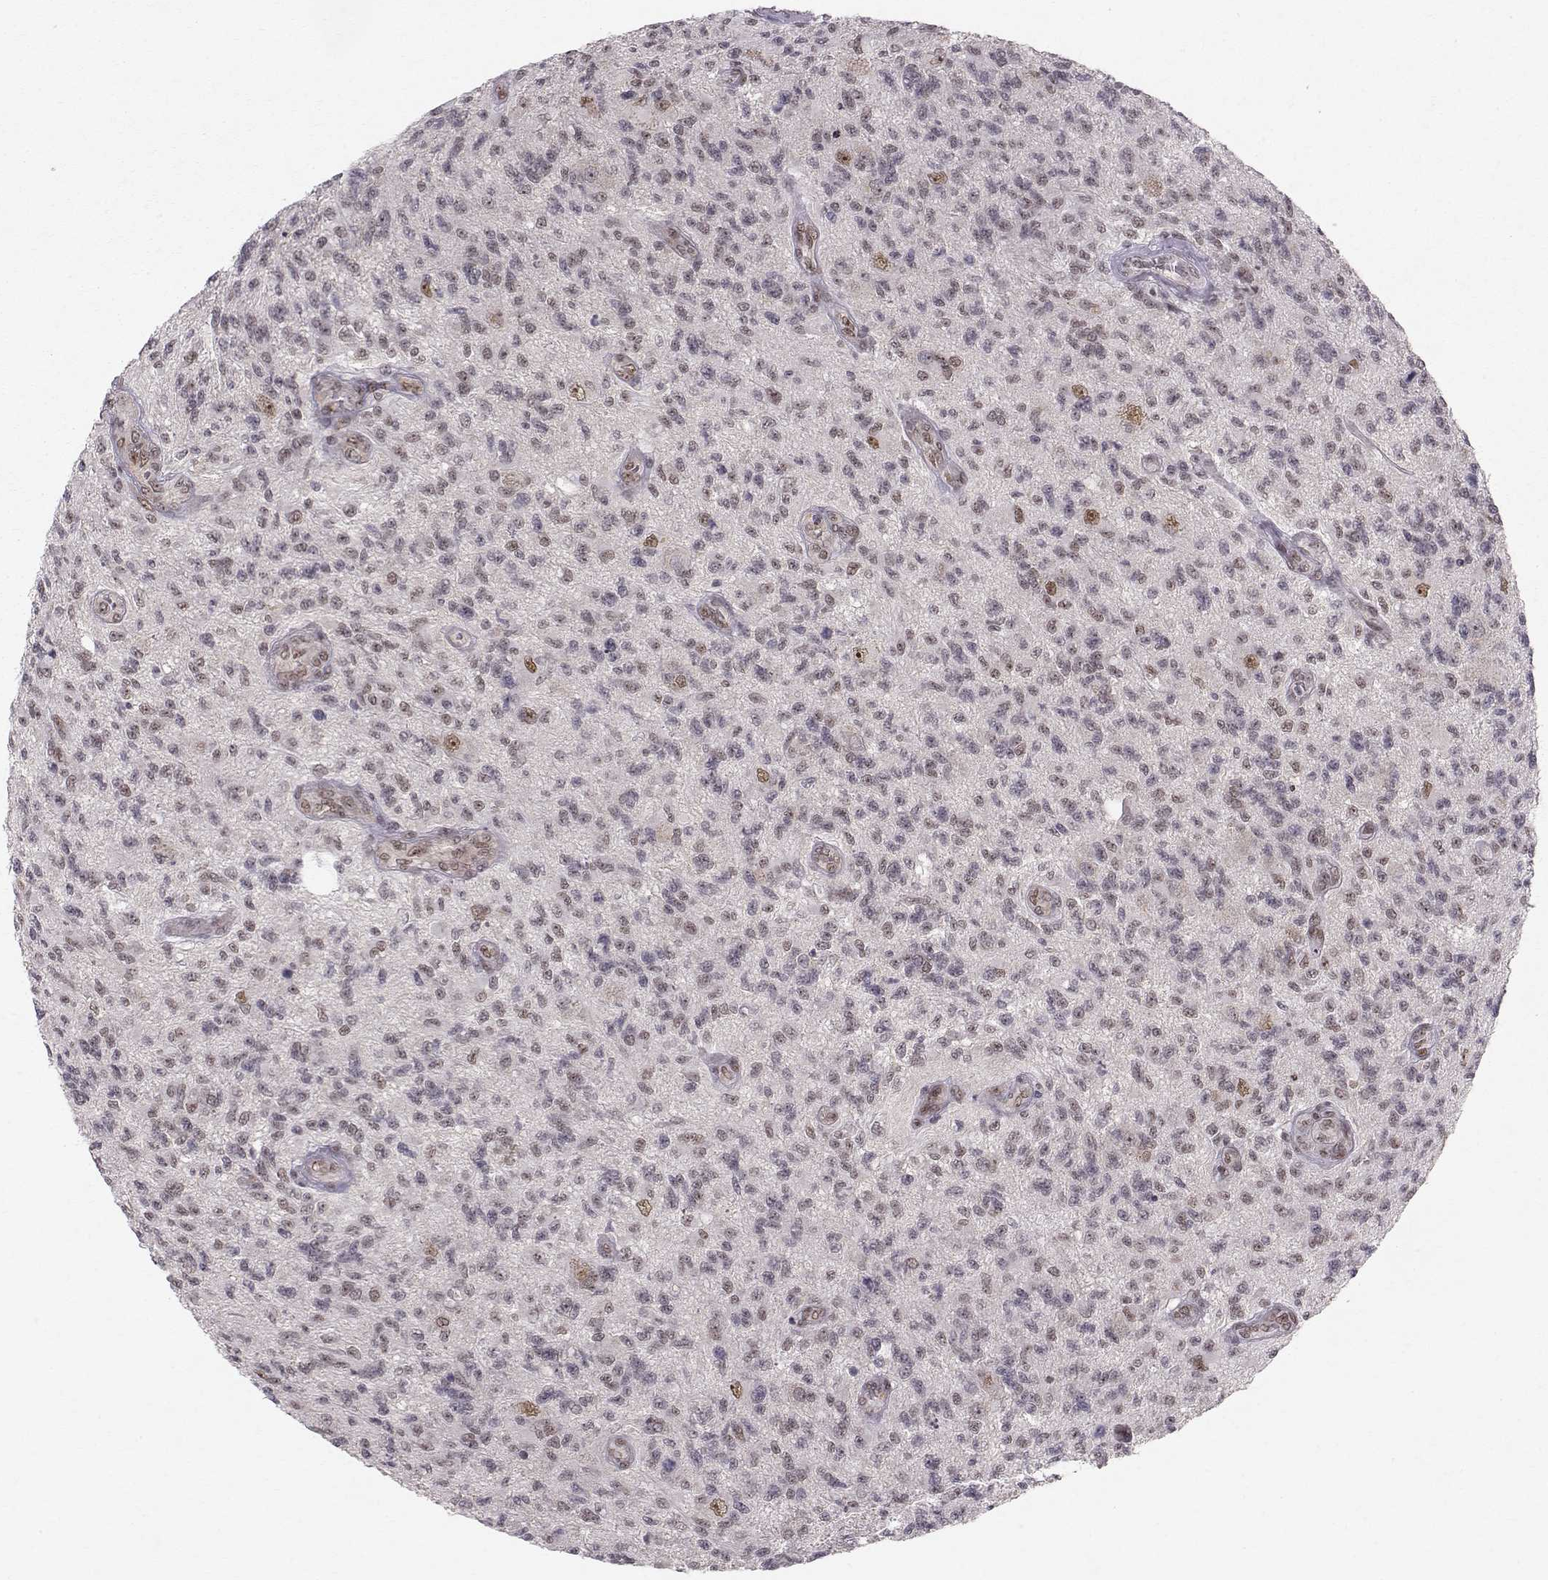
{"staining": {"intensity": "weak", "quantity": "25%-75%", "location": "cytoplasmic/membranous"}, "tissue": "glioma", "cell_type": "Tumor cells", "image_type": "cancer", "snomed": [{"axis": "morphology", "description": "Glioma, malignant, High grade"}, {"axis": "topography", "description": "Brain"}], "caption": "A high-resolution image shows immunohistochemistry (IHC) staining of malignant glioma (high-grade), which shows weak cytoplasmic/membranous expression in approximately 25%-75% of tumor cells. (DAB IHC with brightfield microscopy, high magnification).", "gene": "RPP38", "patient": {"sex": "male", "age": 56}}